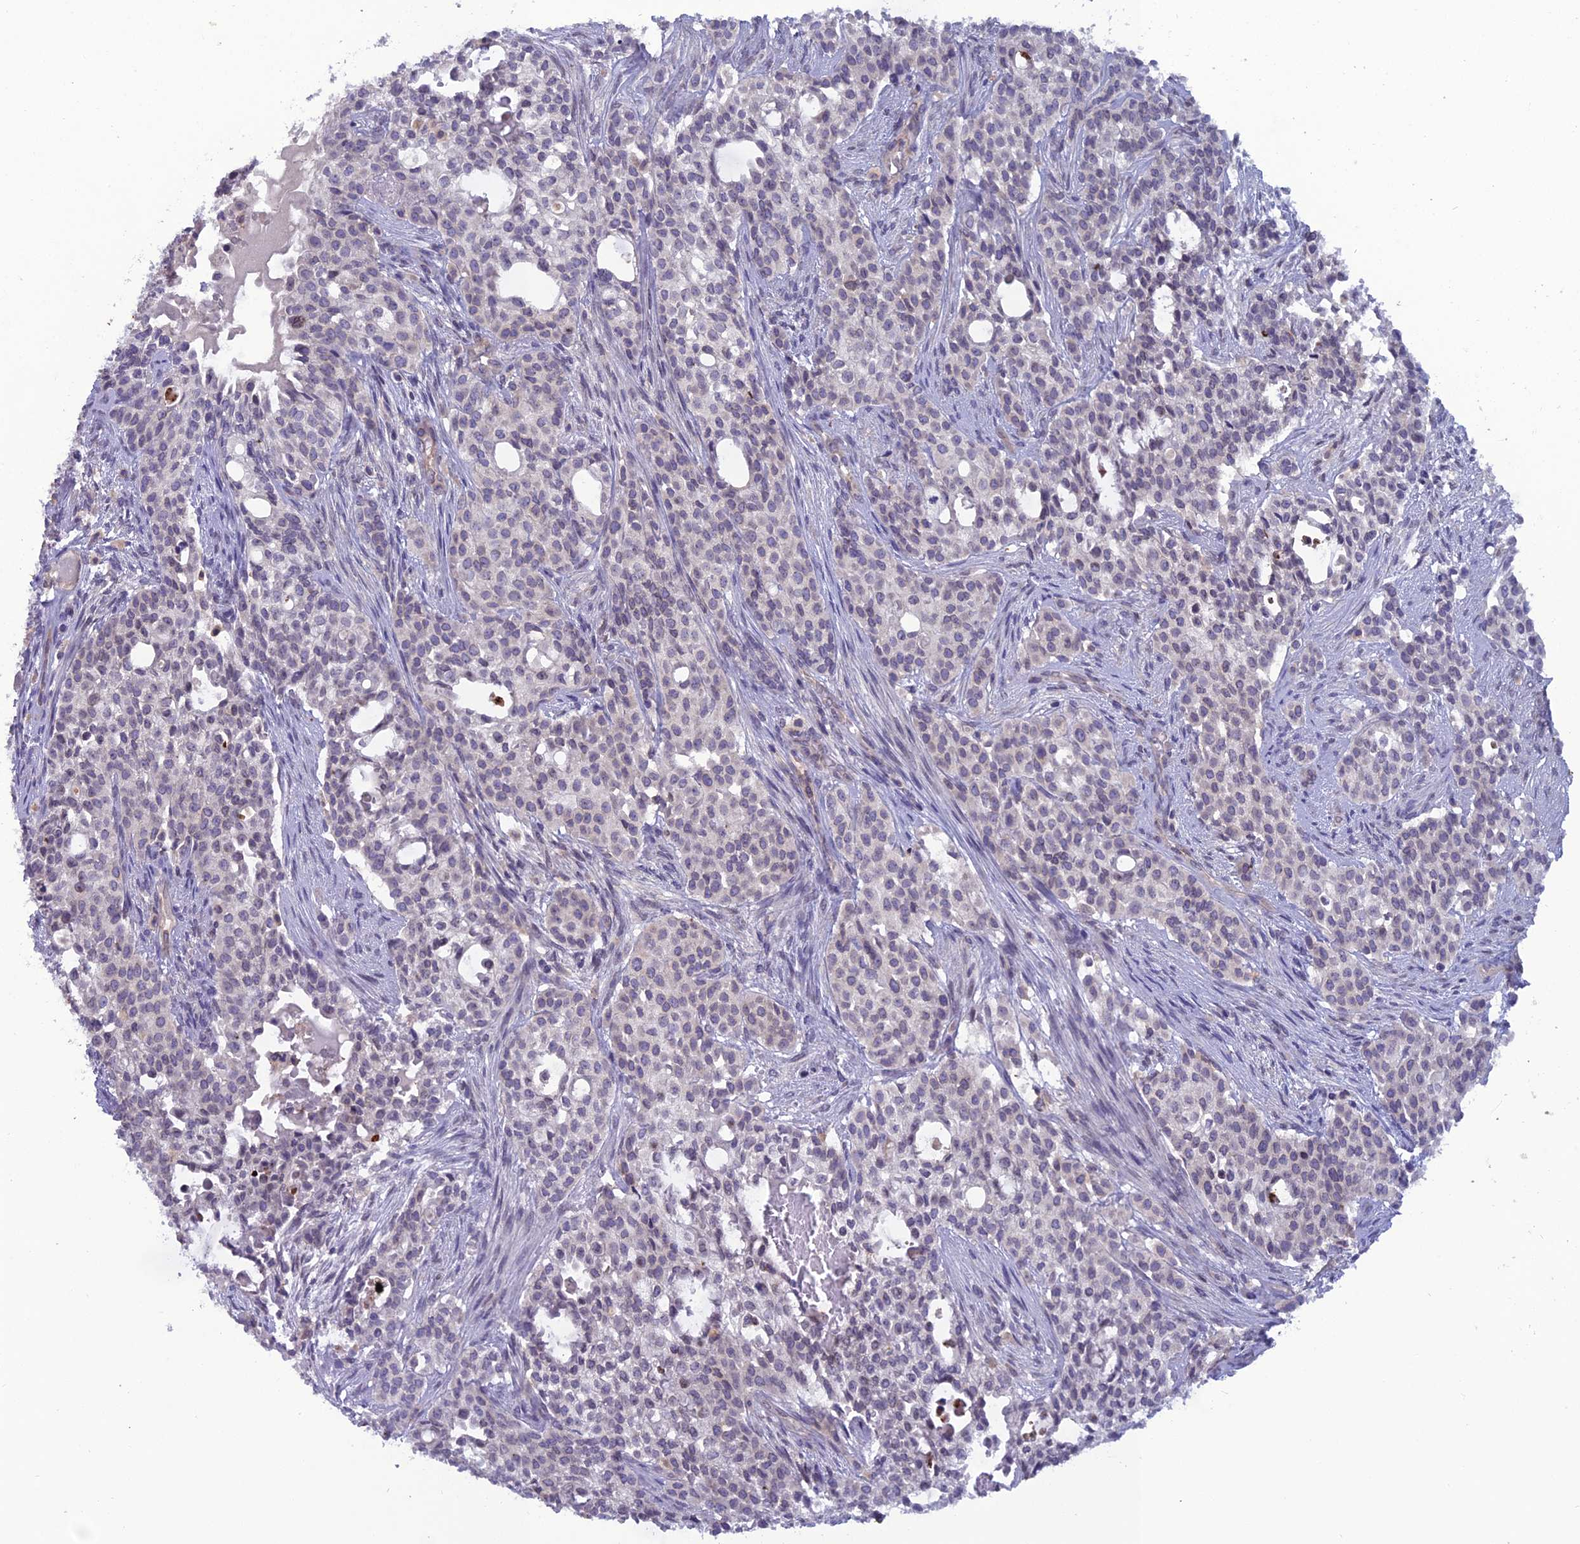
{"staining": {"intensity": "negative", "quantity": "none", "location": "none"}, "tissue": "head and neck cancer", "cell_type": "Tumor cells", "image_type": "cancer", "snomed": [{"axis": "morphology", "description": "Adenocarcinoma, NOS"}, {"axis": "topography", "description": "Head-Neck"}], "caption": "Head and neck cancer (adenocarcinoma) stained for a protein using IHC exhibits no expression tumor cells.", "gene": "WDR46", "patient": {"sex": "male", "age": 81}}